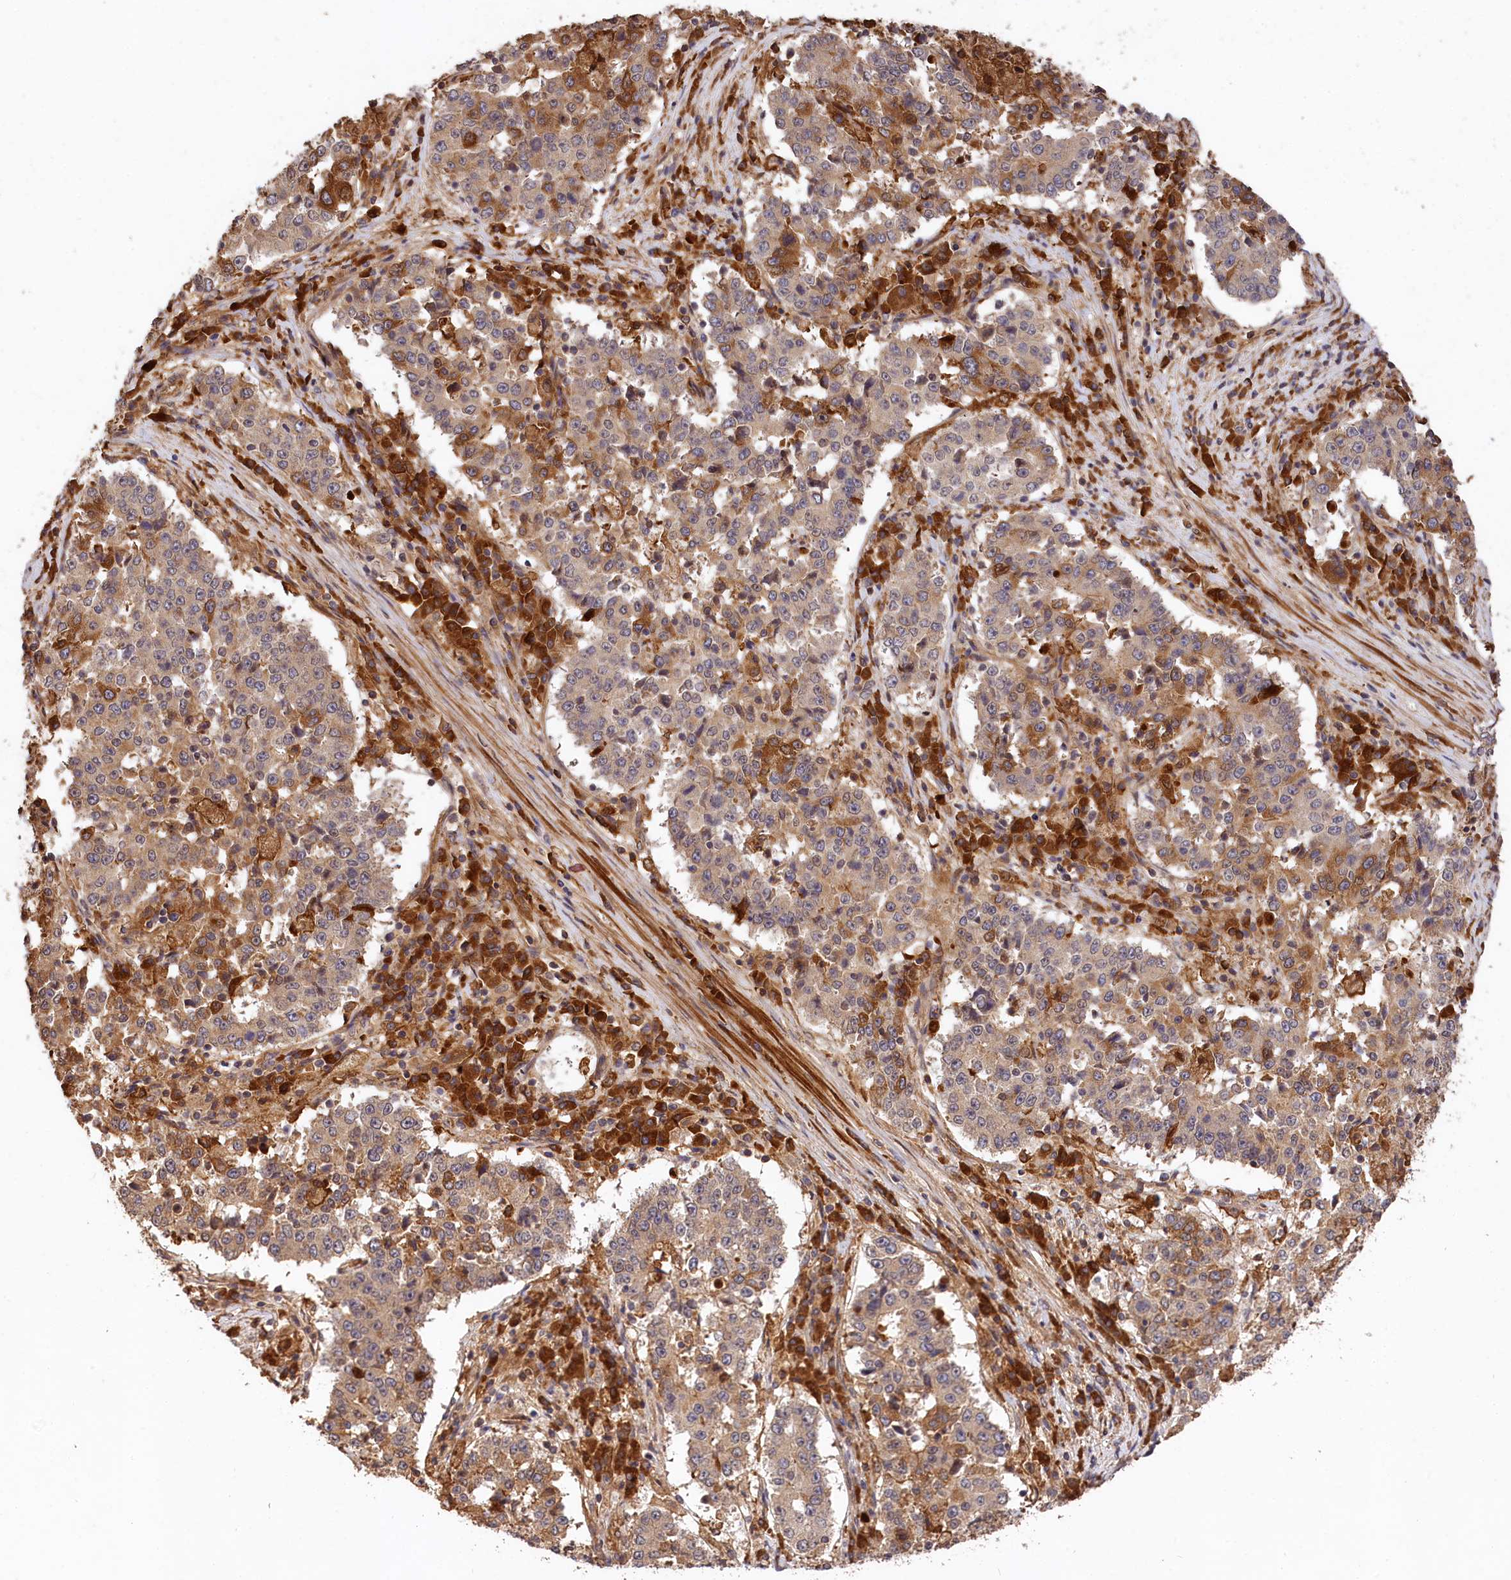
{"staining": {"intensity": "moderate", "quantity": "25%-75%", "location": "cytoplasmic/membranous"}, "tissue": "stomach cancer", "cell_type": "Tumor cells", "image_type": "cancer", "snomed": [{"axis": "morphology", "description": "Adenocarcinoma, NOS"}, {"axis": "topography", "description": "Stomach"}], "caption": "Immunohistochemical staining of stomach cancer (adenocarcinoma) demonstrates medium levels of moderate cytoplasmic/membranous protein expression in approximately 25%-75% of tumor cells.", "gene": "MCF2L2", "patient": {"sex": "male", "age": 59}}